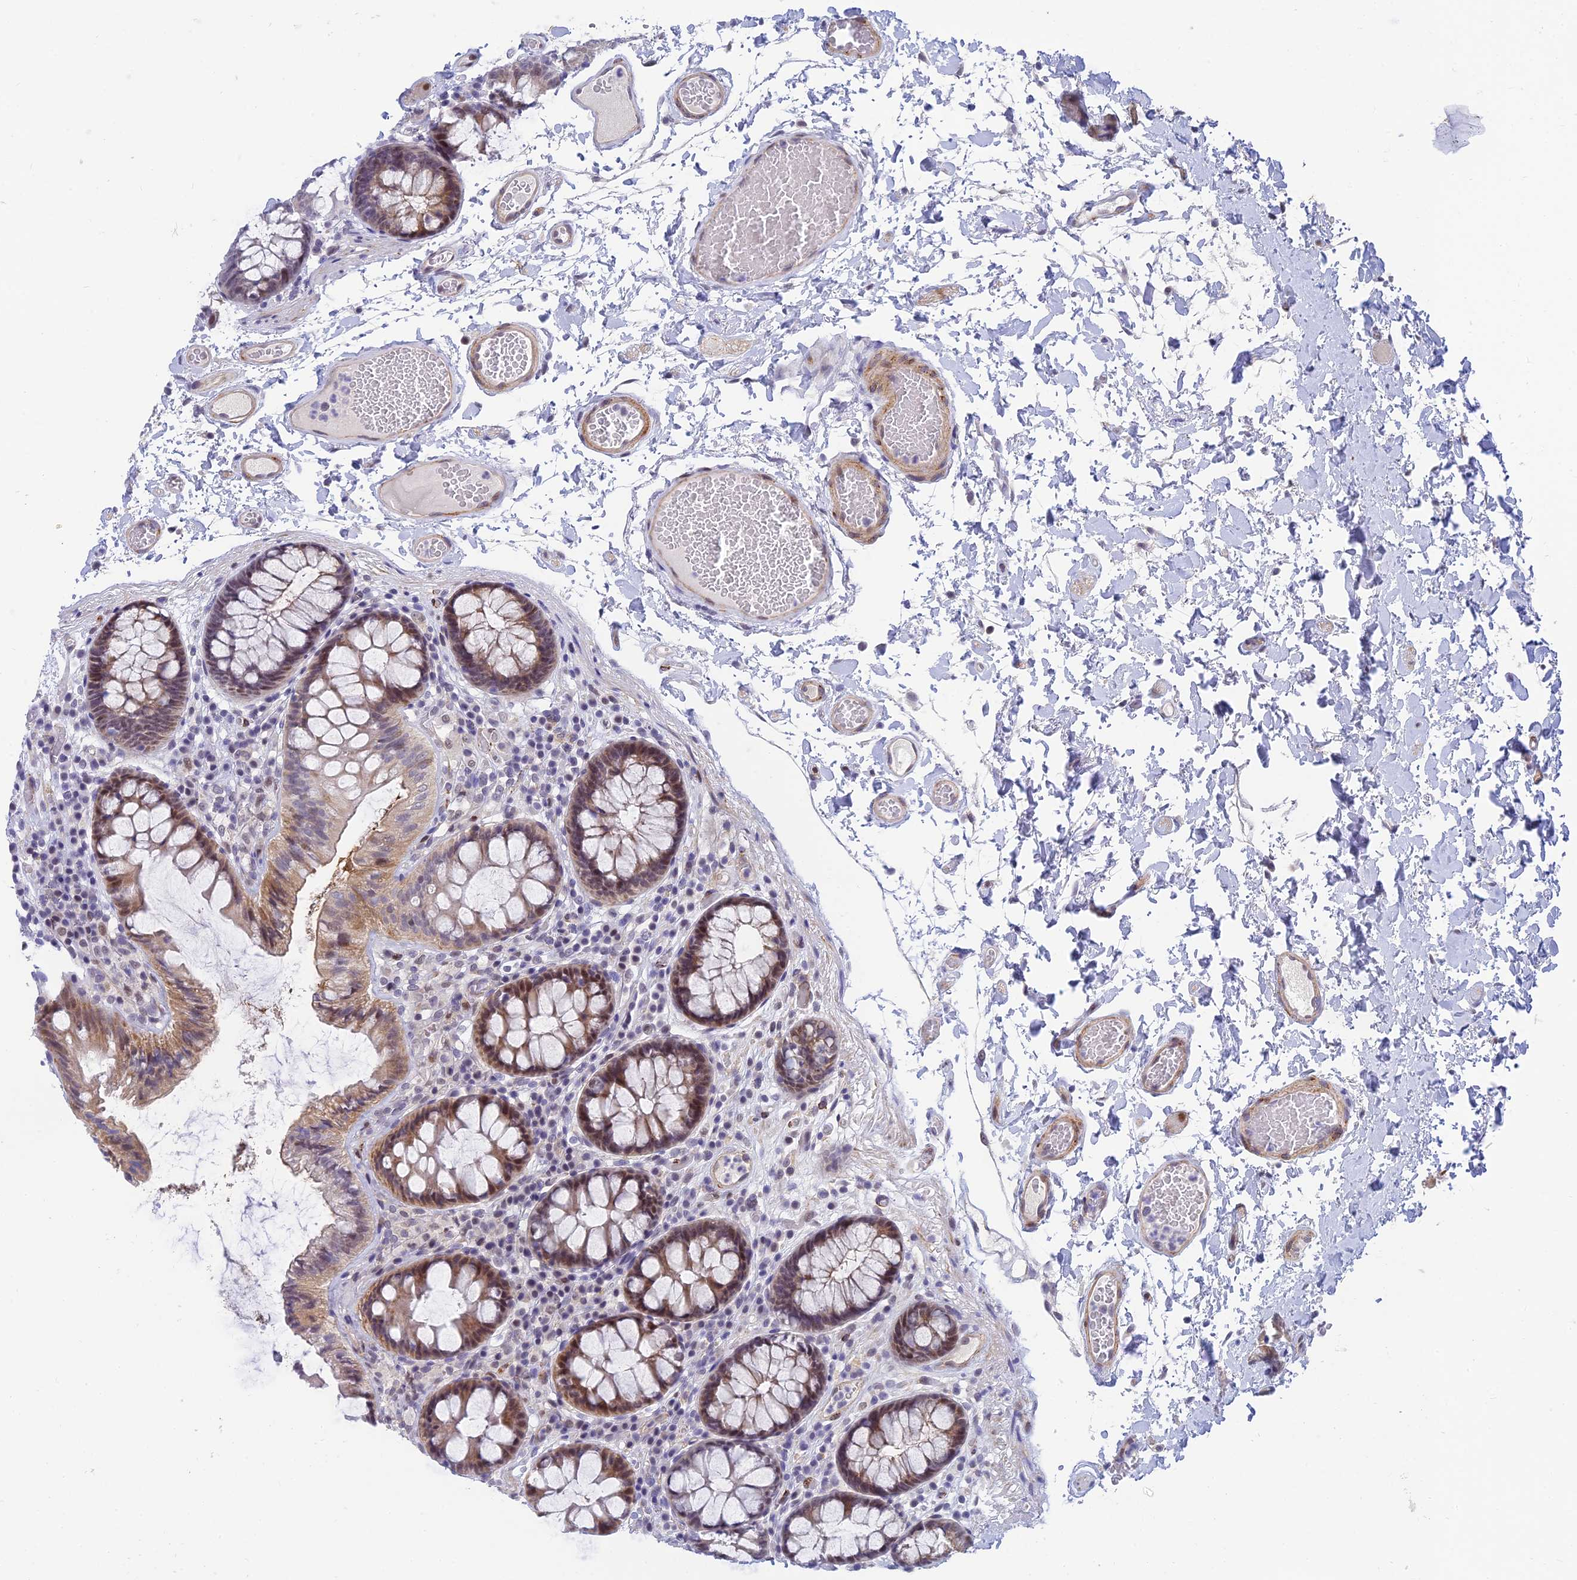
{"staining": {"intensity": "weak", "quantity": ">75%", "location": "cytoplasmic/membranous"}, "tissue": "colon", "cell_type": "Endothelial cells", "image_type": "normal", "snomed": [{"axis": "morphology", "description": "Normal tissue, NOS"}, {"axis": "topography", "description": "Colon"}], "caption": "Normal colon exhibits weak cytoplasmic/membranous expression in about >75% of endothelial cells (DAB (3,3'-diaminobenzidine) IHC with brightfield microscopy, high magnification)..", "gene": "CLK4", "patient": {"sex": "male", "age": 84}}